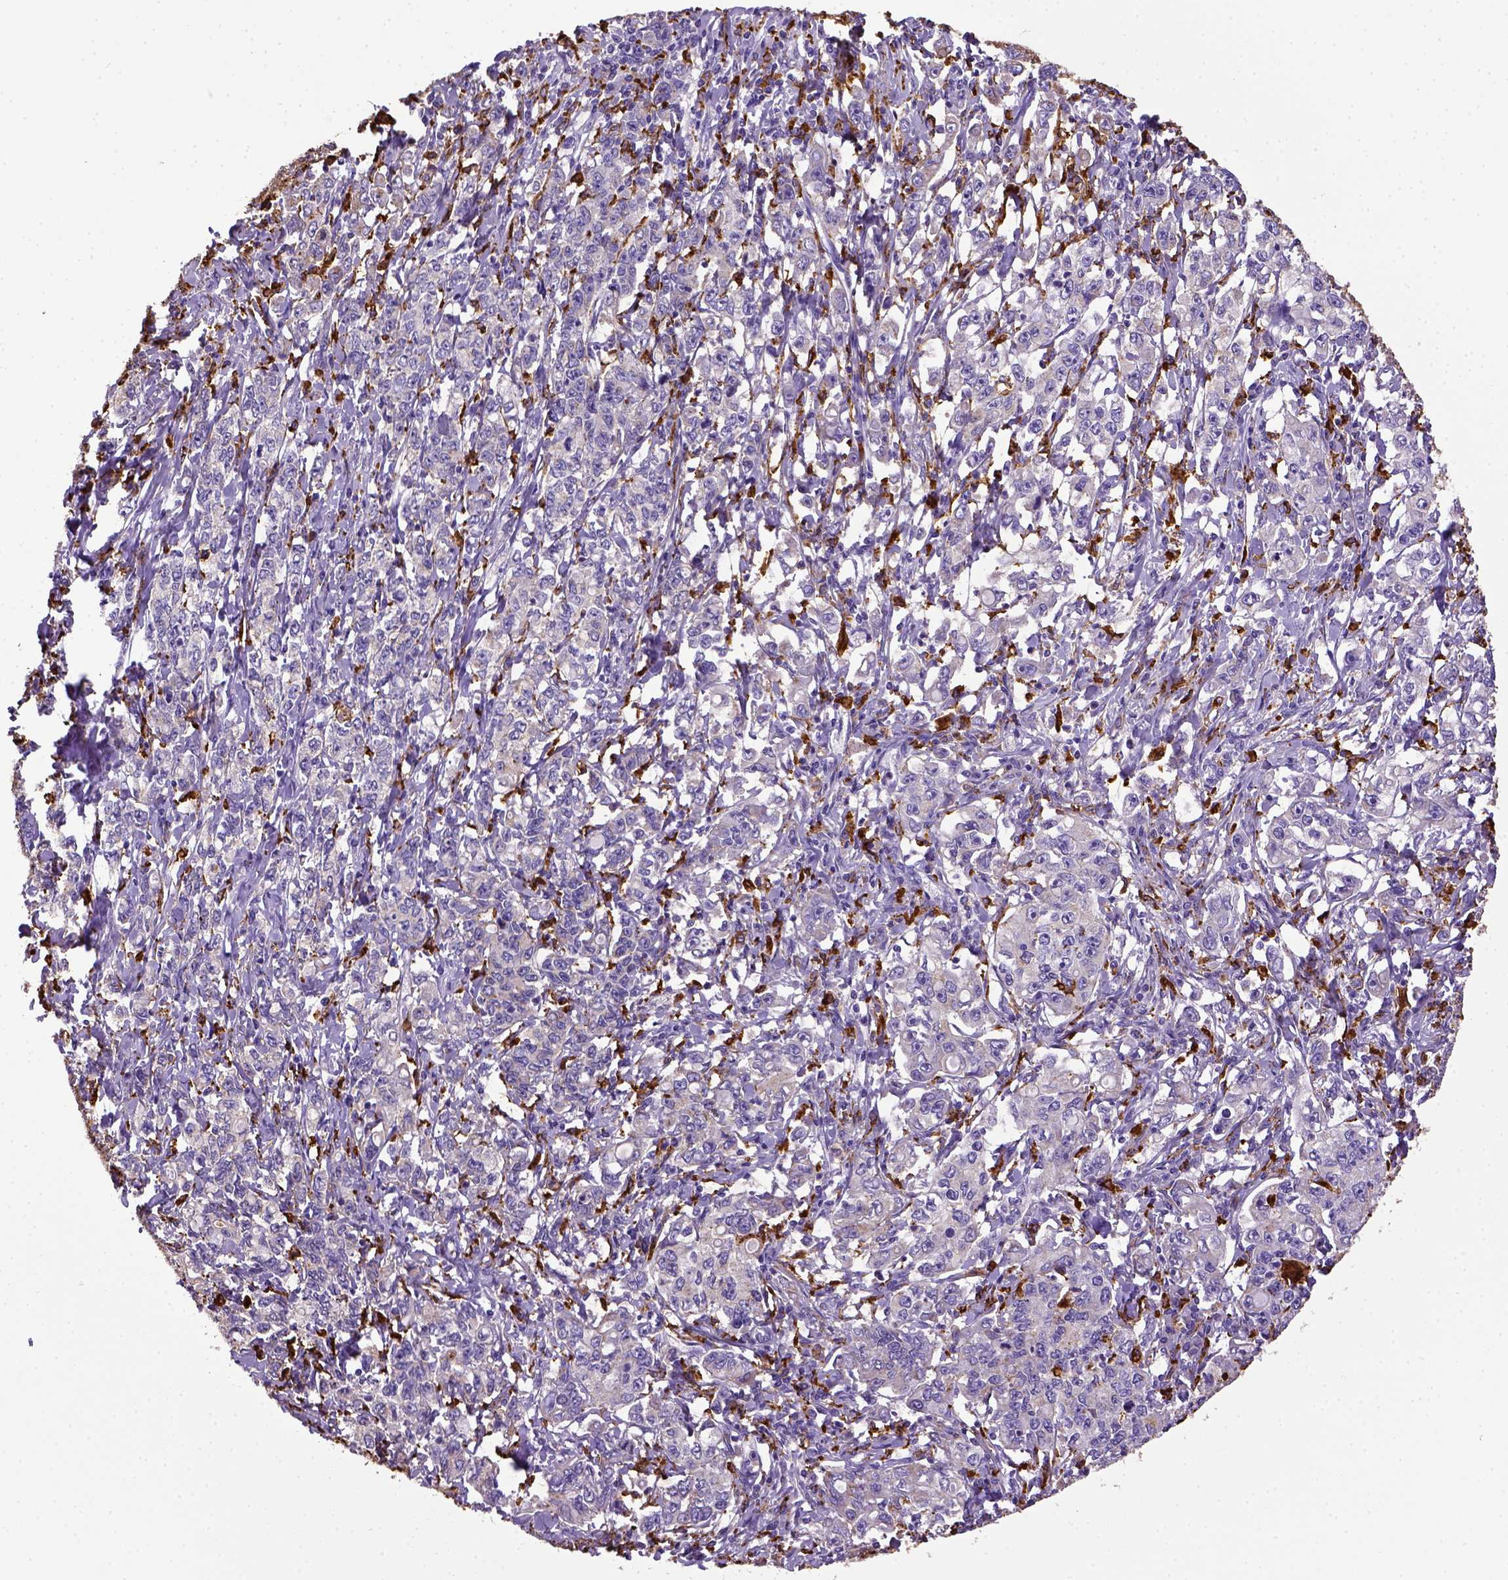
{"staining": {"intensity": "negative", "quantity": "none", "location": "none"}, "tissue": "stomach cancer", "cell_type": "Tumor cells", "image_type": "cancer", "snomed": [{"axis": "morphology", "description": "Adenocarcinoma, NOS"}, {"axis": "topography", "description": "Stomach, lower"}], "caption": "This micrograph is of stomach cancer (adenocarcinoma) stained with IHC to label a protein in brown with the nuclei are counter-stained blue. There is no staining in tumor cells.", "gene": "CD68", "patient": {"sex": "female", "age": 72}}